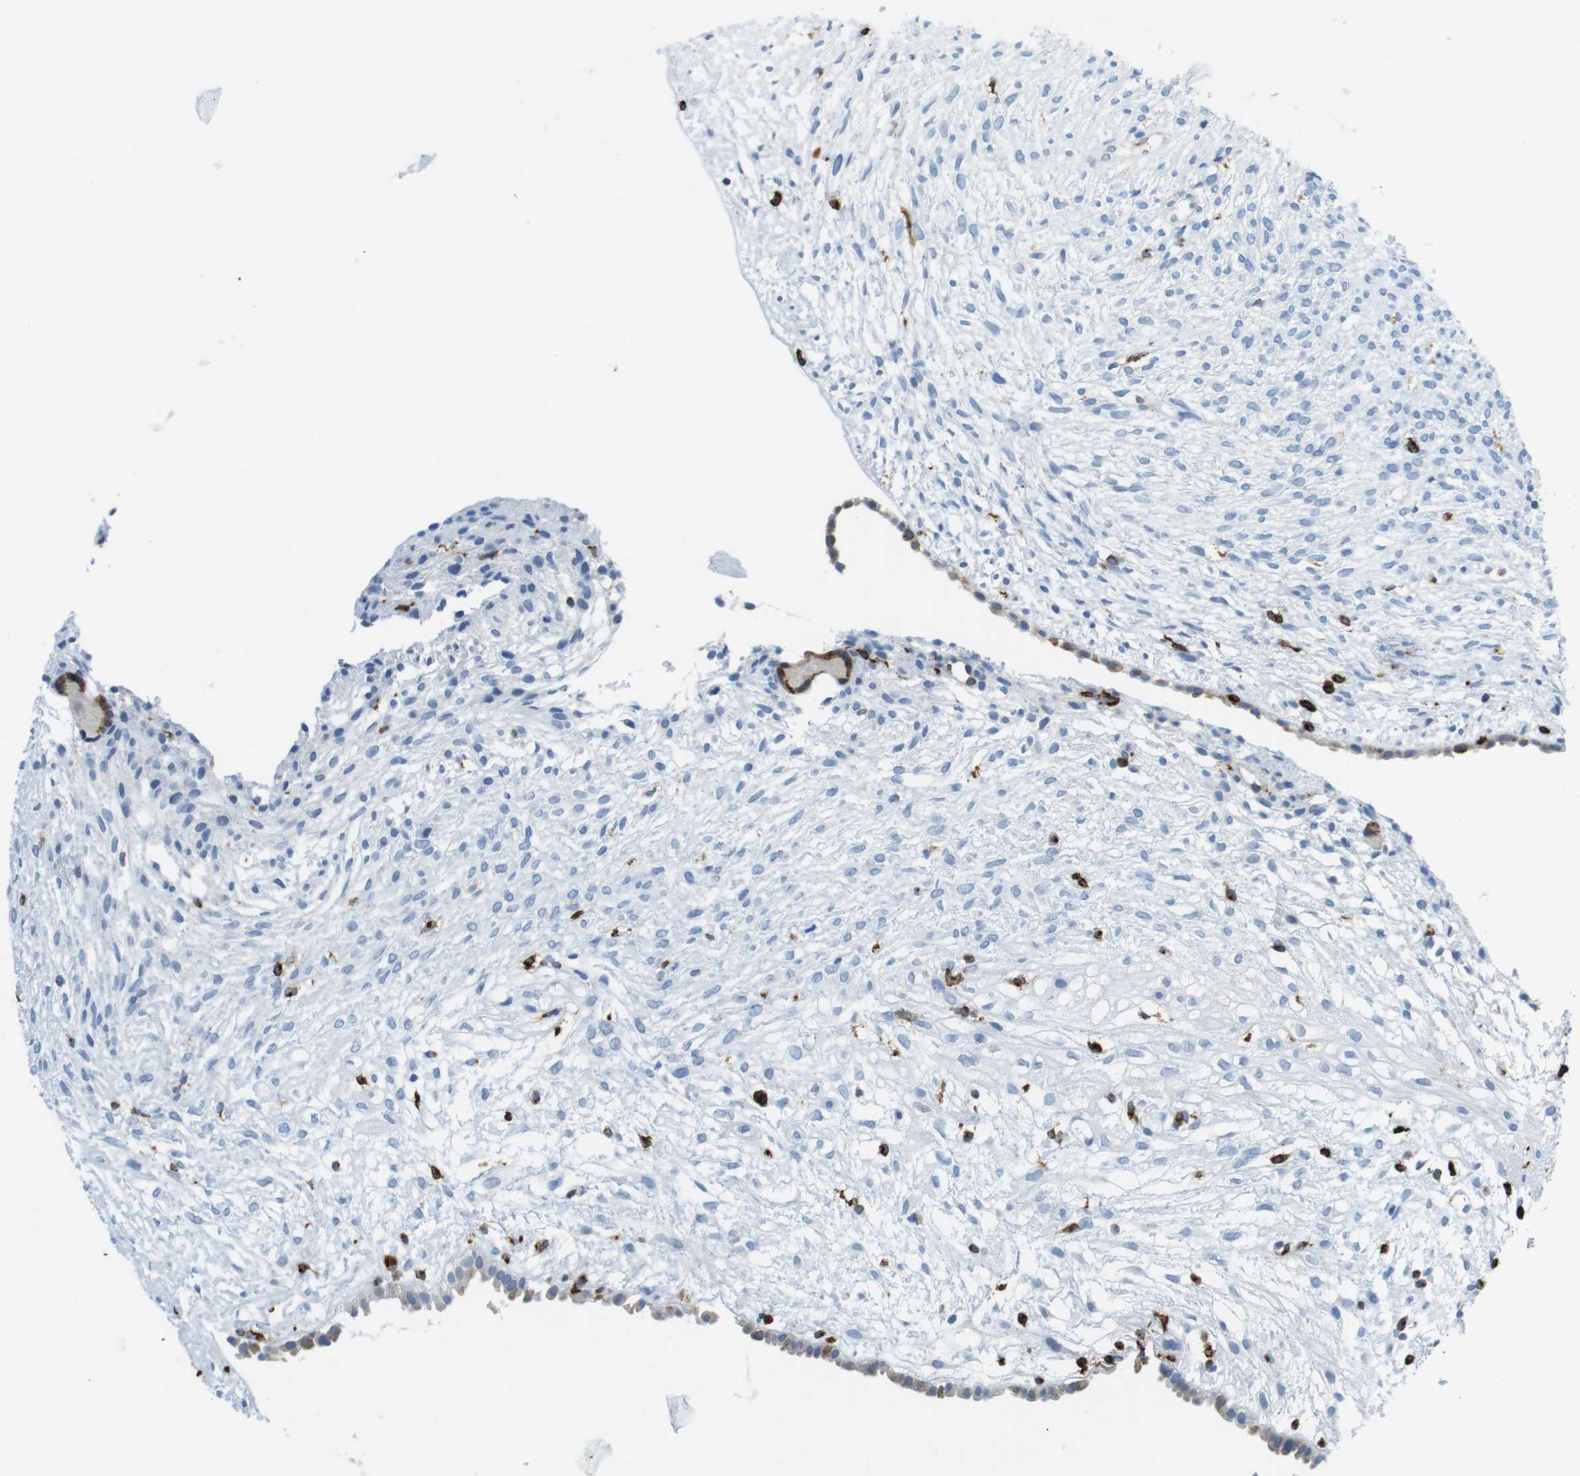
{"staining": {"intensity": "negative", "quantity": "none", "location": "none"}, "tissue": "ovary", "cell_type": "Follicle cells", "image_type": "normal", "snomed": [{"axis": "morphology", "description": "Normal tissue, NOS"}, {"axis": "morphology", "description": "Cyst, NOS"}, {"axis": "topography", "description": "Ovary"}], "caption": "This is an immunohistochemistry (IHC) photomicrograph of unremarkable ovary. There is no expression in follicle cells.", "gene": "CIITA", "patient": {"sex": "female", "age": 18}}